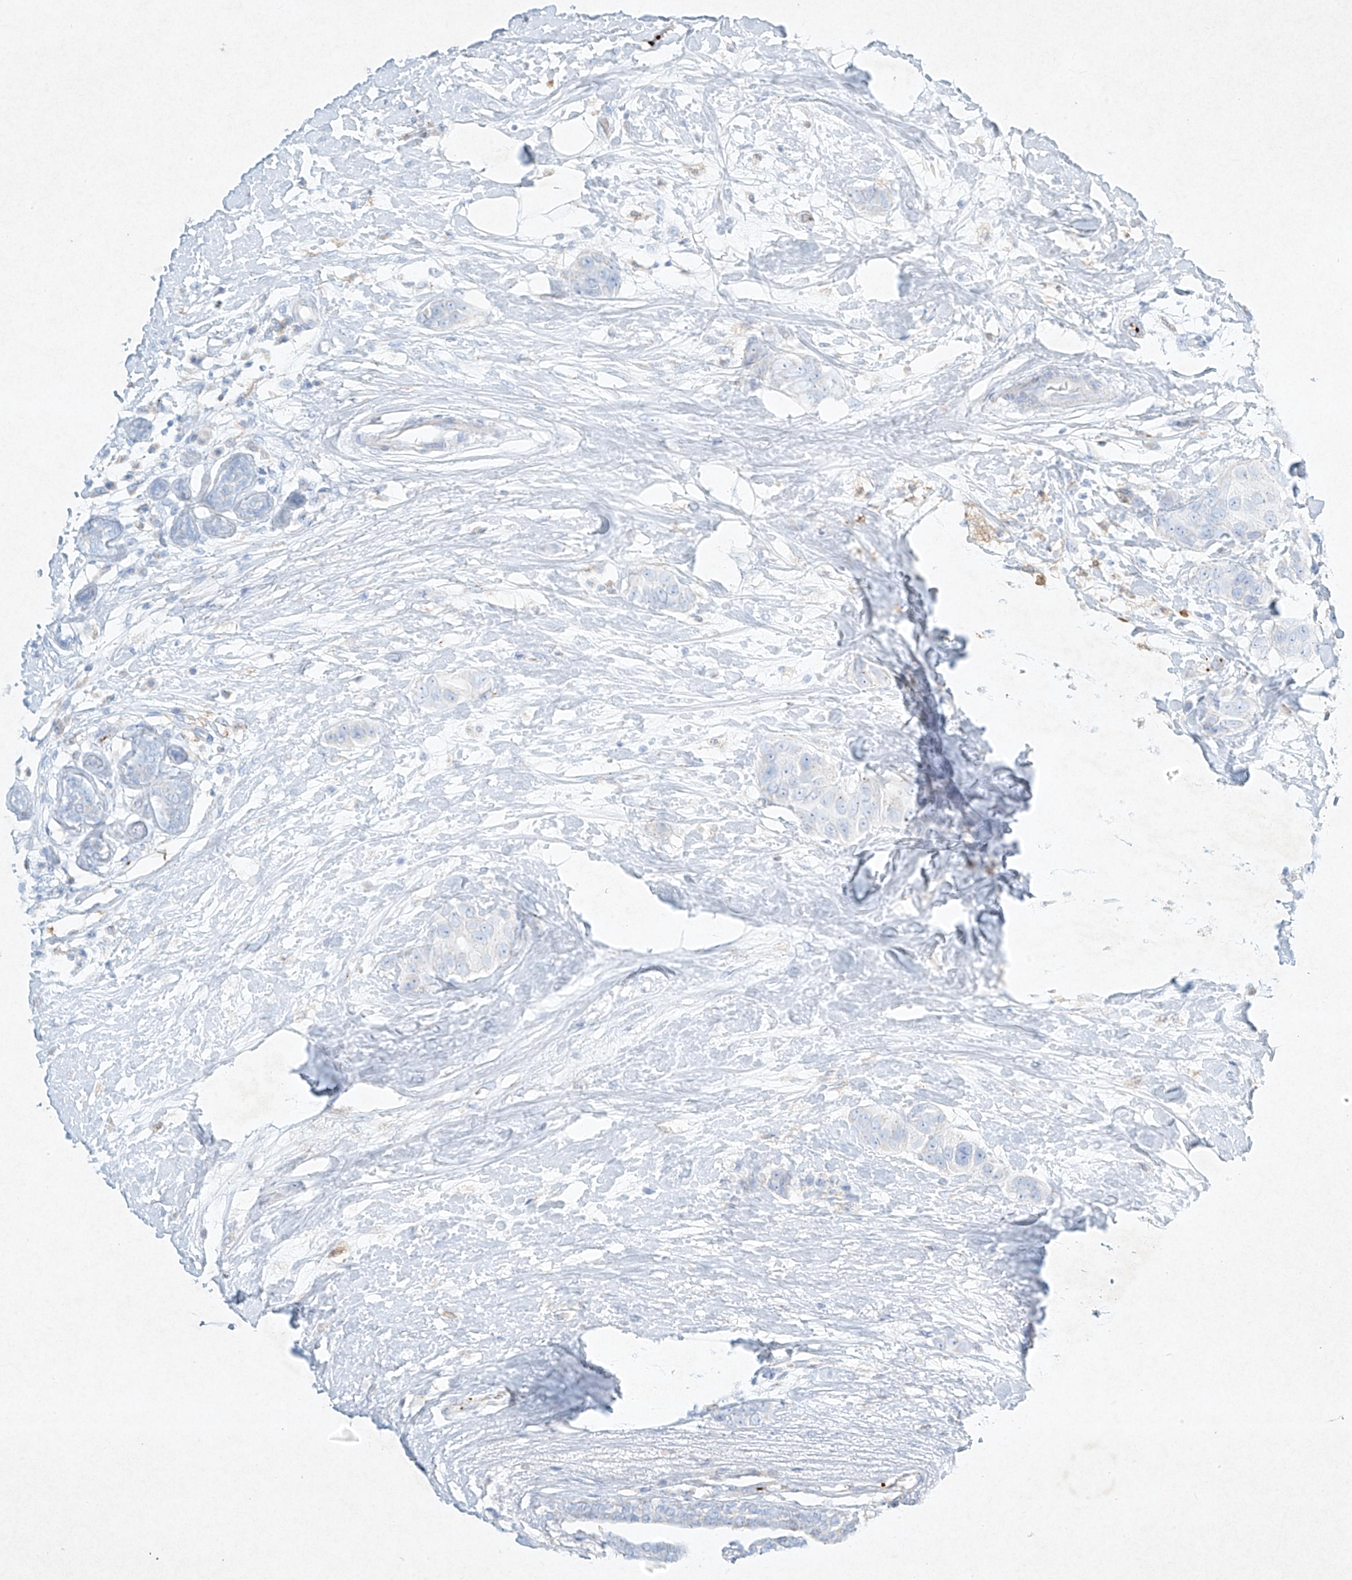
{"staining": {"intensity": "negative", "quantity": "none", "location": "none"}, "tissue": "breast cancer", "cell_type": "Tumor cells", "image_type": "cancer", "snomed": [{"axis": "morphology", "description": "Normal tissue, NOS"}, {"axis": "morphology", "description": "Duct carcinoma"}, {"axis": "topography", "description": "Breast"}], "caption": "The image displays no staining of tumor cells in infiltrating ductal carcinoma (breast).", "gene": "PLEK", "patient": {"sex": "female", "age": 39}}